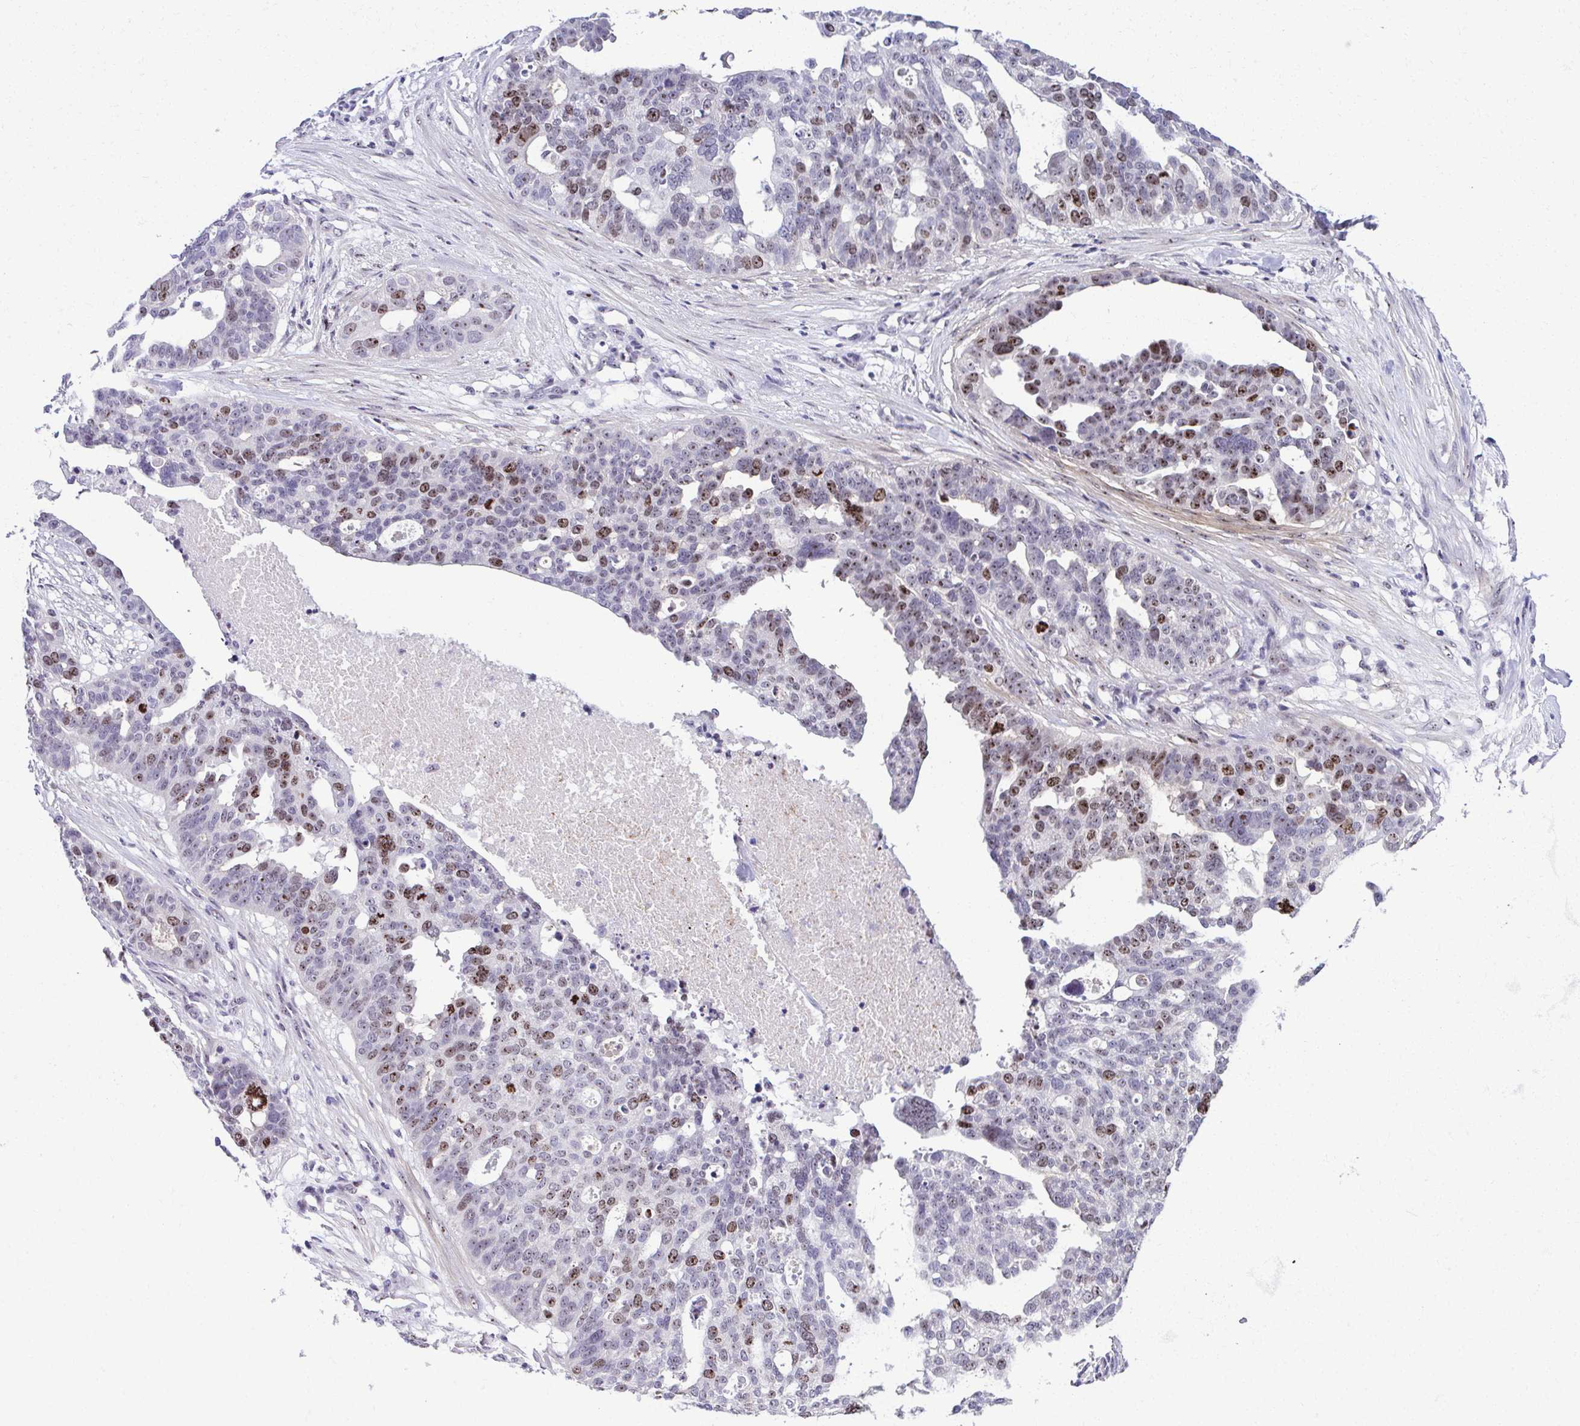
{"staining": {"intensity": "moderate", "quantity": "25%-75%", "location": "nuclear"}, "tissue": "ovarian cancer", "cell_type": "Tumor cells", "image_type": "cancer", "snomed": [{"axis": "morphology", "description": "Cystadenocarcinoma, serous, NOS"}, {"axis": "topography", "description": "Ovary"}], "caption": "Protein expression analysis of ovarian serous cystadenocarcinoma reveals moderate nuclear expression in approximately 25%-75% of tumor cells. The protein of interest is stained brown, and the nuclei are stained in blue (DAB (3,3'-diaminobenzidine) IHC with brightfield microscopy, high magnification).", "gene": "CEP72", "patient": {"sex": "female", "age": 59}}